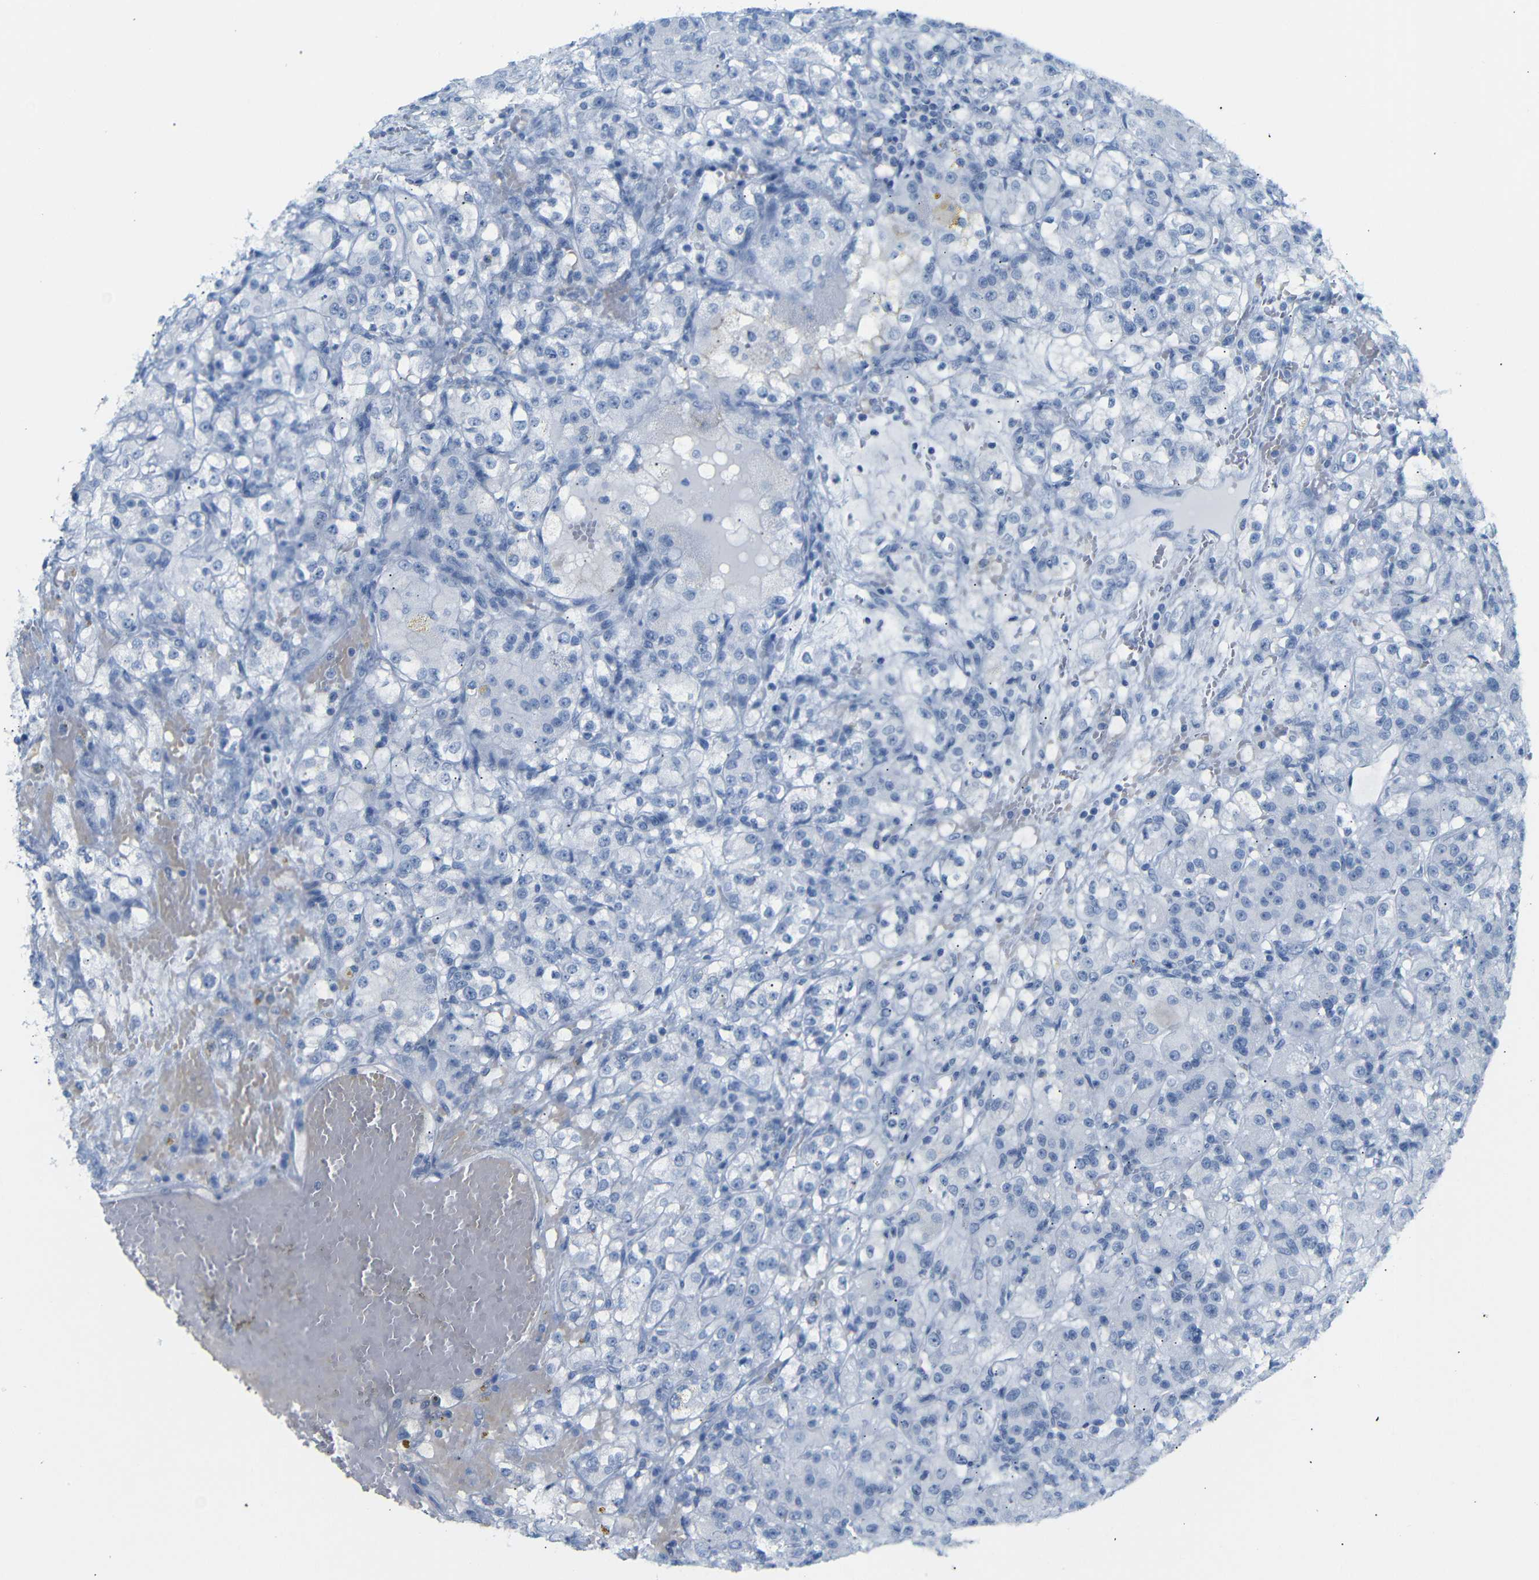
{"staining": {"intensity": "negative", "quantity": "none", "location": "none"}, "tissue": "renal cancer", "cell_type": "Tumor cells", "image_type": "cancer", "snomed": [{"axis": "morphology", "description": "Normal tissue, NOS"}, {"axis": "morphology", "description": "Adenocarcinoma, NOS"}, {"axis": "topography", "description": "Kidney"}], "caption": "An immunohistochemistry image of renal cancer is shown. There is no staining in tumor cells of renal cancer.", "gene": "DYNAP", "patient": {"sex": "male", "age": 61}}